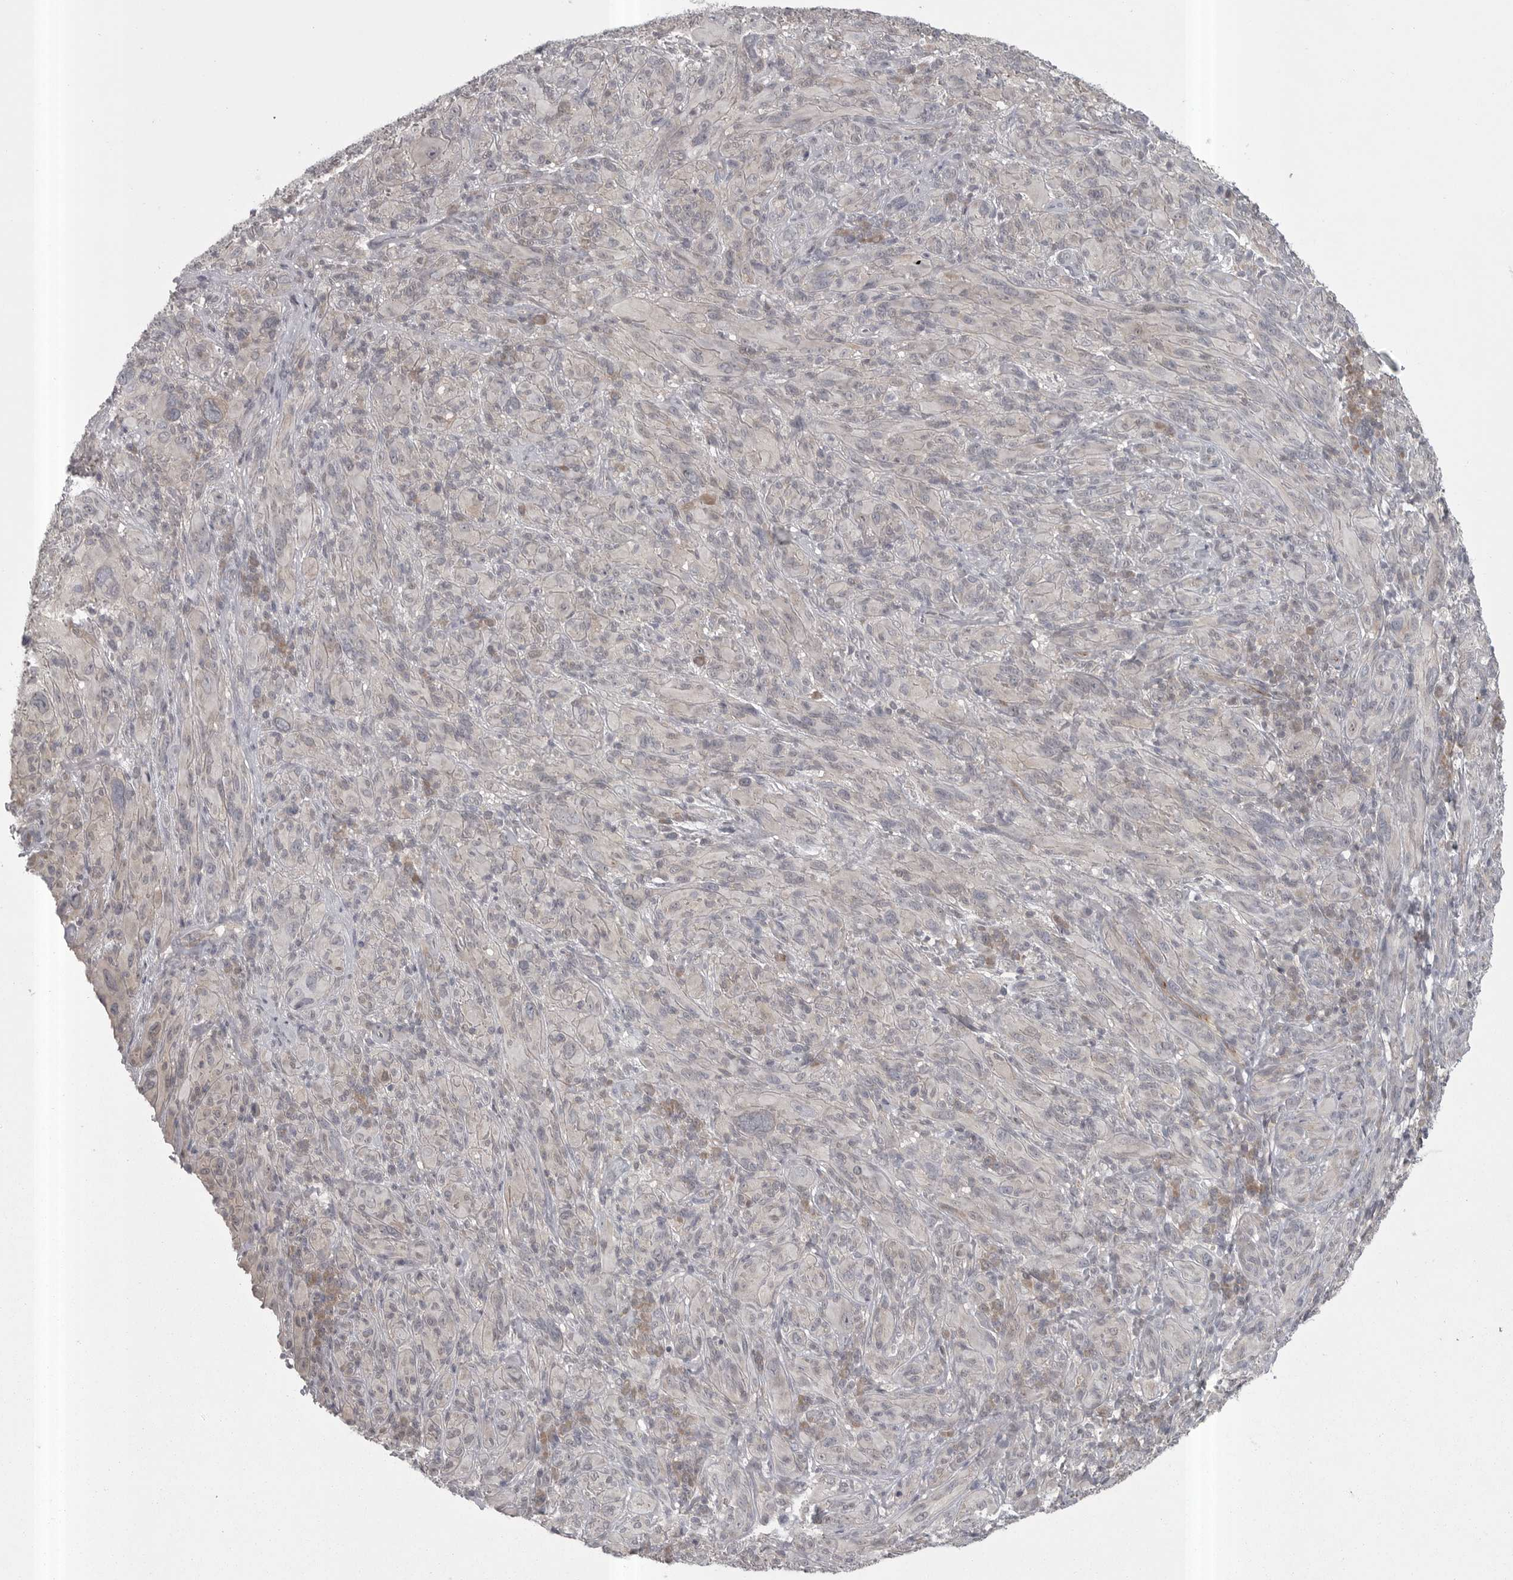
{"staining": {"intensity": "negative", "quantity": "none", "location": "none"}, "tissue": "melanoma", "cell_type": "Tumor cells", "image_type": "cancer", "snomed": [{"axis": "morphology", "description": "Malignant melanoma, NOS"}, {"axis": "topography", "description": "Skin of head"}], "caption": "Immunohistochemistry image of human melanoma stained for a protein (brown), which displays no positivity in tumor cells.", "gene": "PHF13", "patient": {"sex": "male", "age": 96}}